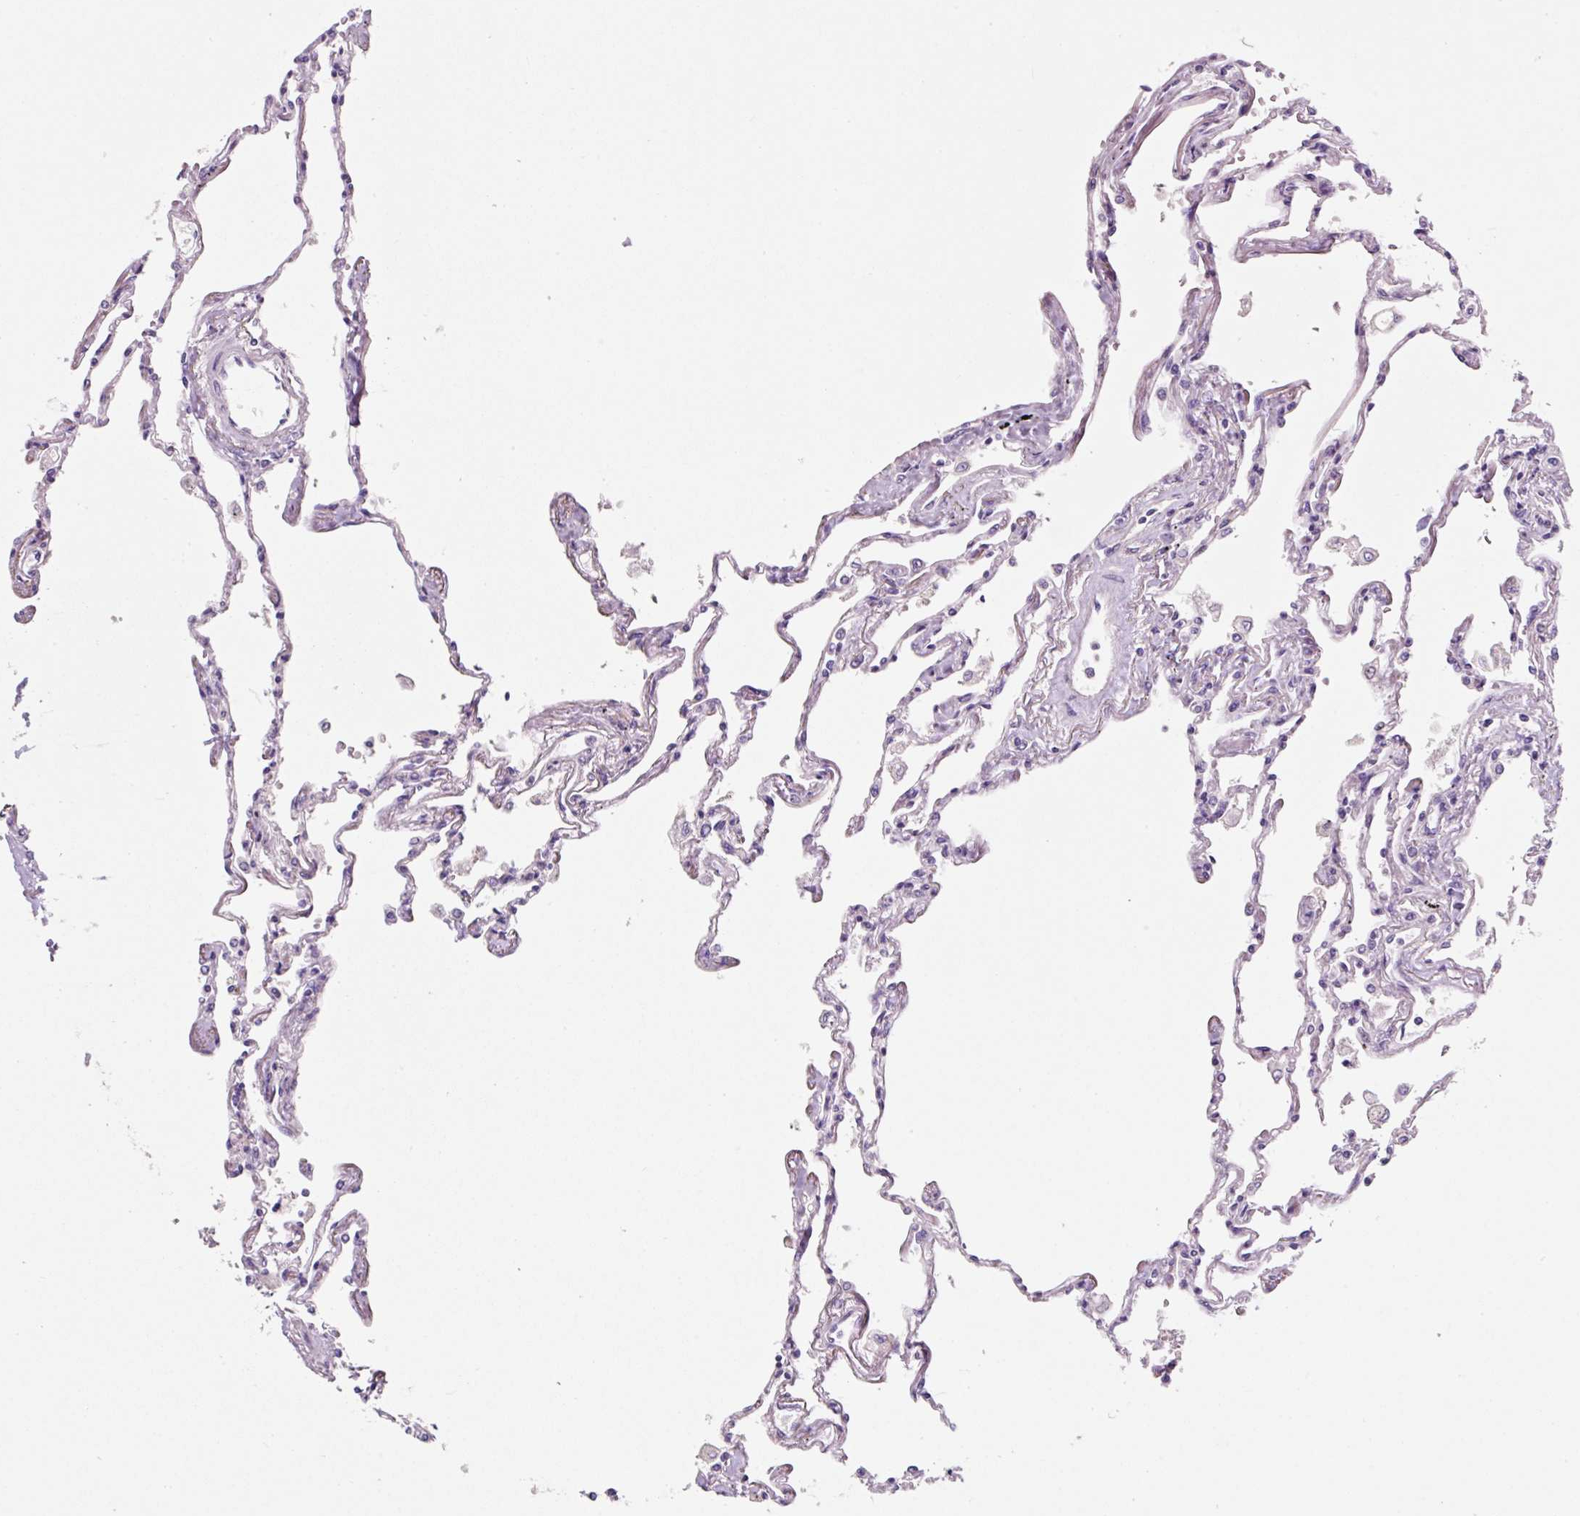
{"staining": {"intensity": "negative", "quantity": "none", "location": "none"}, "tissue": "lung", "cell_type": "Alveolar cells", "image_type": "normal", "snomed": [{"axis": "morphology", "description": "Normal tissue, NOS"}, {"axis": "topography", "description": "Lung"}], "caption": "The photomicrograph reveals no staining of alveolar cells in normal lung. (Brightfield microscopy of DAB (3,3'-diaminobenzidine) IHC at high magnification).", "gene": "SYP", "patient": {"sex": "female", "age": 67}}